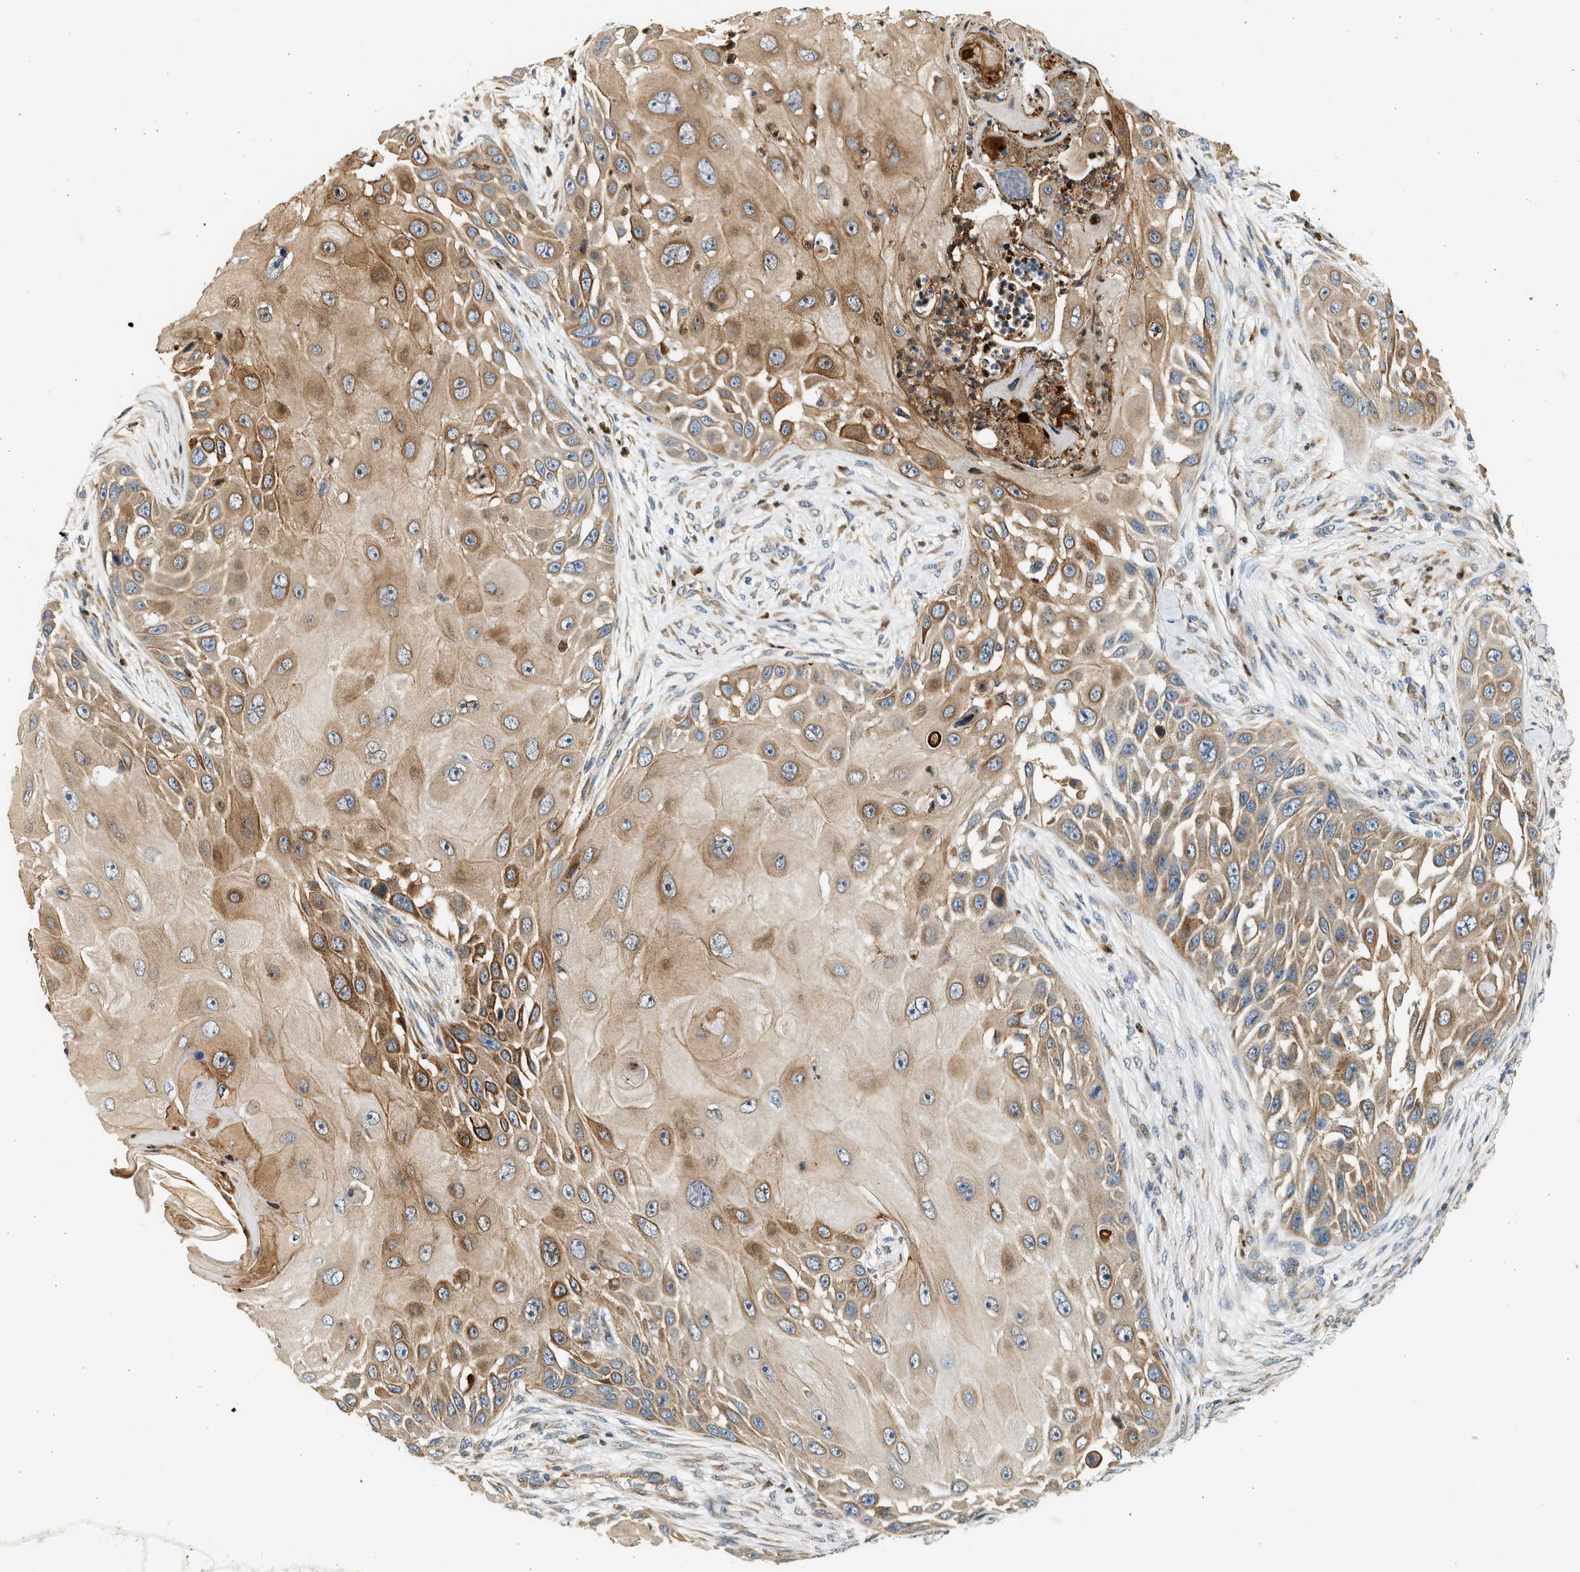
{"staining": {"intensity": "moderate", "quantity": ">75%", "location": "cytoplasmic/membranous"}, "tissue": "skin cancer", "cell_type": "Tumor cells", "image_type": "cancer", "snomed": [{"axis": "morphology", "description": "Squamous cell carcinoma, NOS"}, {"axis": "topography", "description": "Skin"}], "caption": "The micrograph demonstrates staining of skin squamous cell carcinoma, revealing moderate cytoplasmic/membranous protein staining (brown color) within tumor cells.", "gene": "NRSN2", "patient": {"sex": "female", "age": 44}}